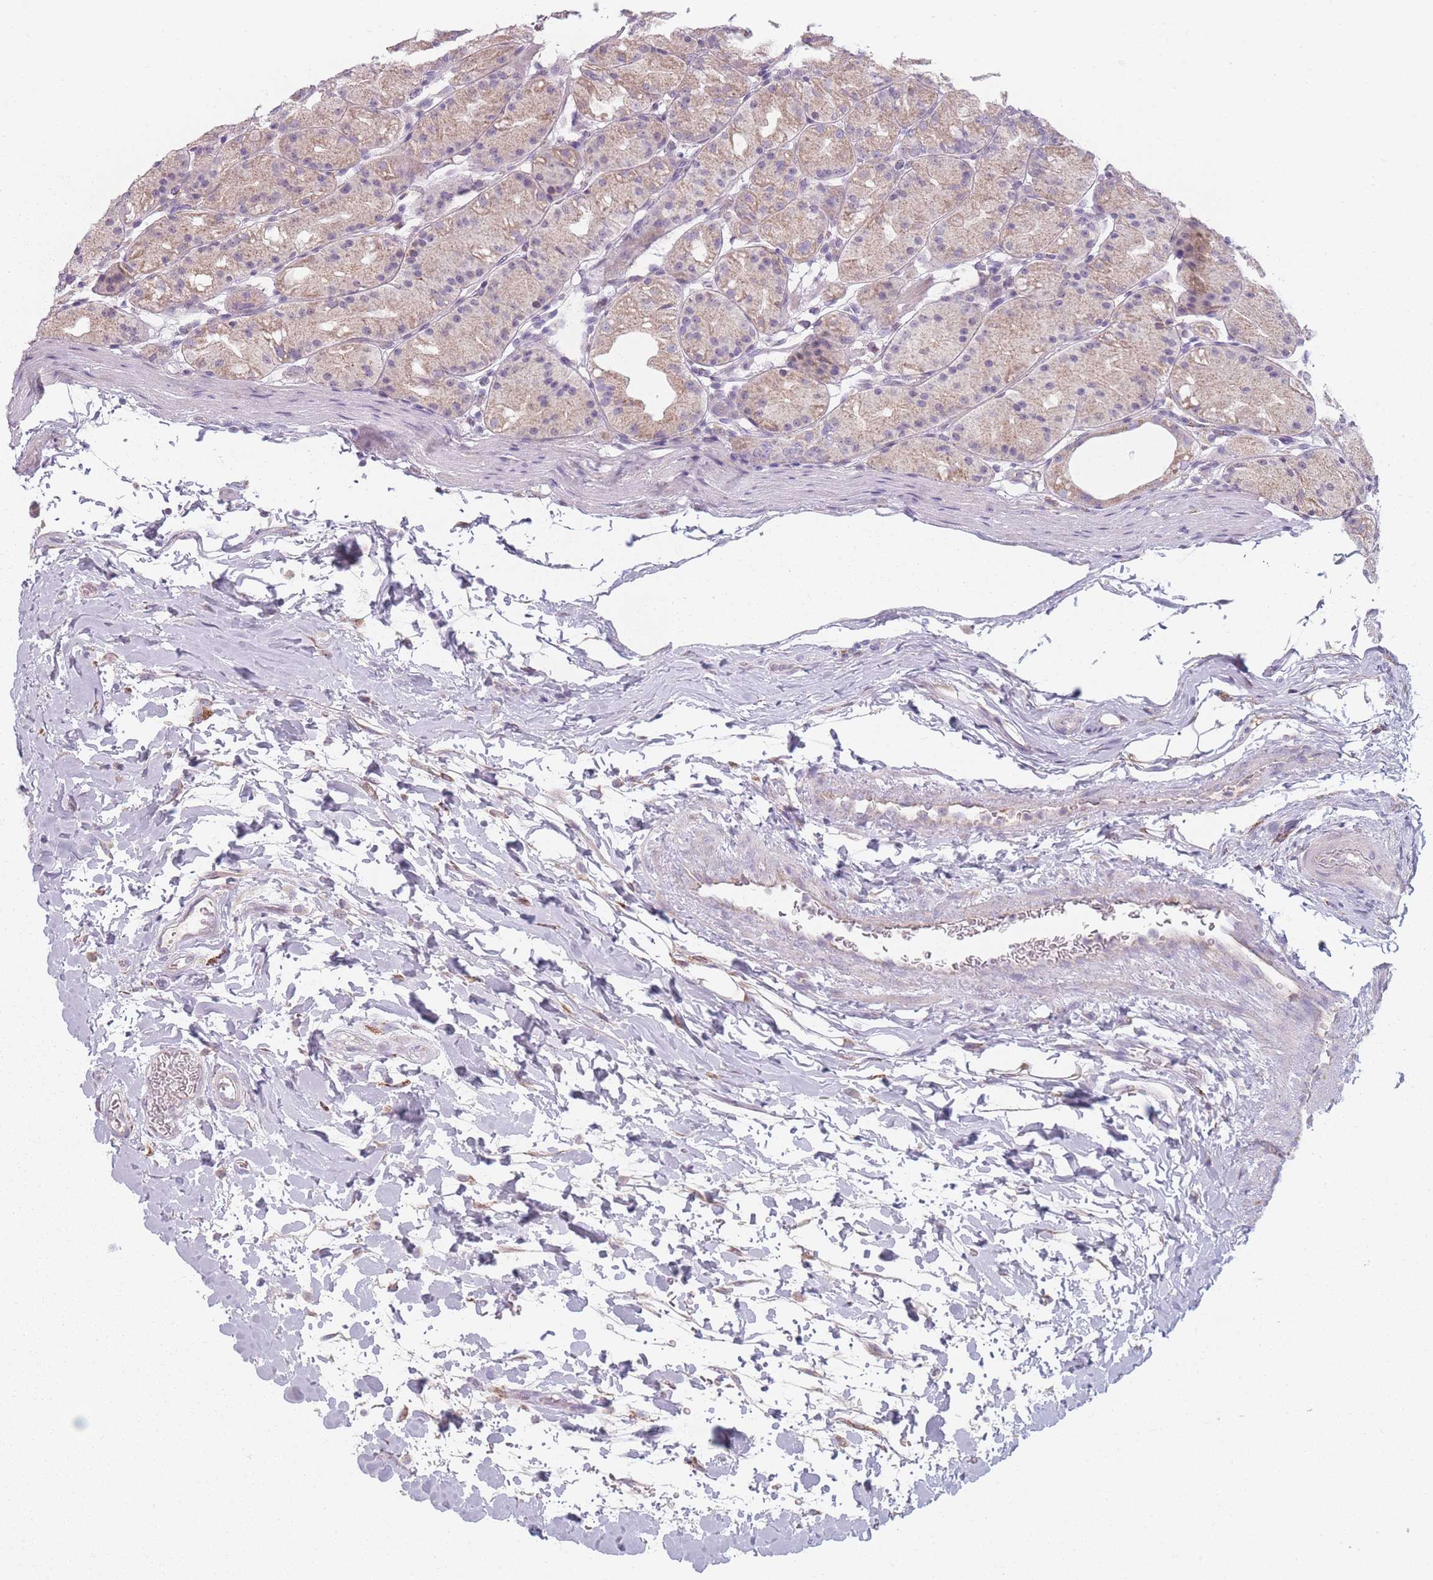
{"staining": {"intensity": "moderate", "quantity": "25%-75%", "location": "cytoplasmic/membranous"}, "tissue": "stomach", "cell_type": "Glandular cells", "image_type": "normal", "snomed": [{"axis": "morphology", "description": "Normal tissue, NOS"}, {"axis": "topography", "description": "Stomach, upper"}], "caption": "IHC (DAB (3,3'-diaminobenzidine)) staining of normal human stomach displays moderate cytoplasmic/membranous protein staining in about 25%-75% of glandular cells.", "gene": "PEX11B", "patient": {"sex": "male", "age": 48}}